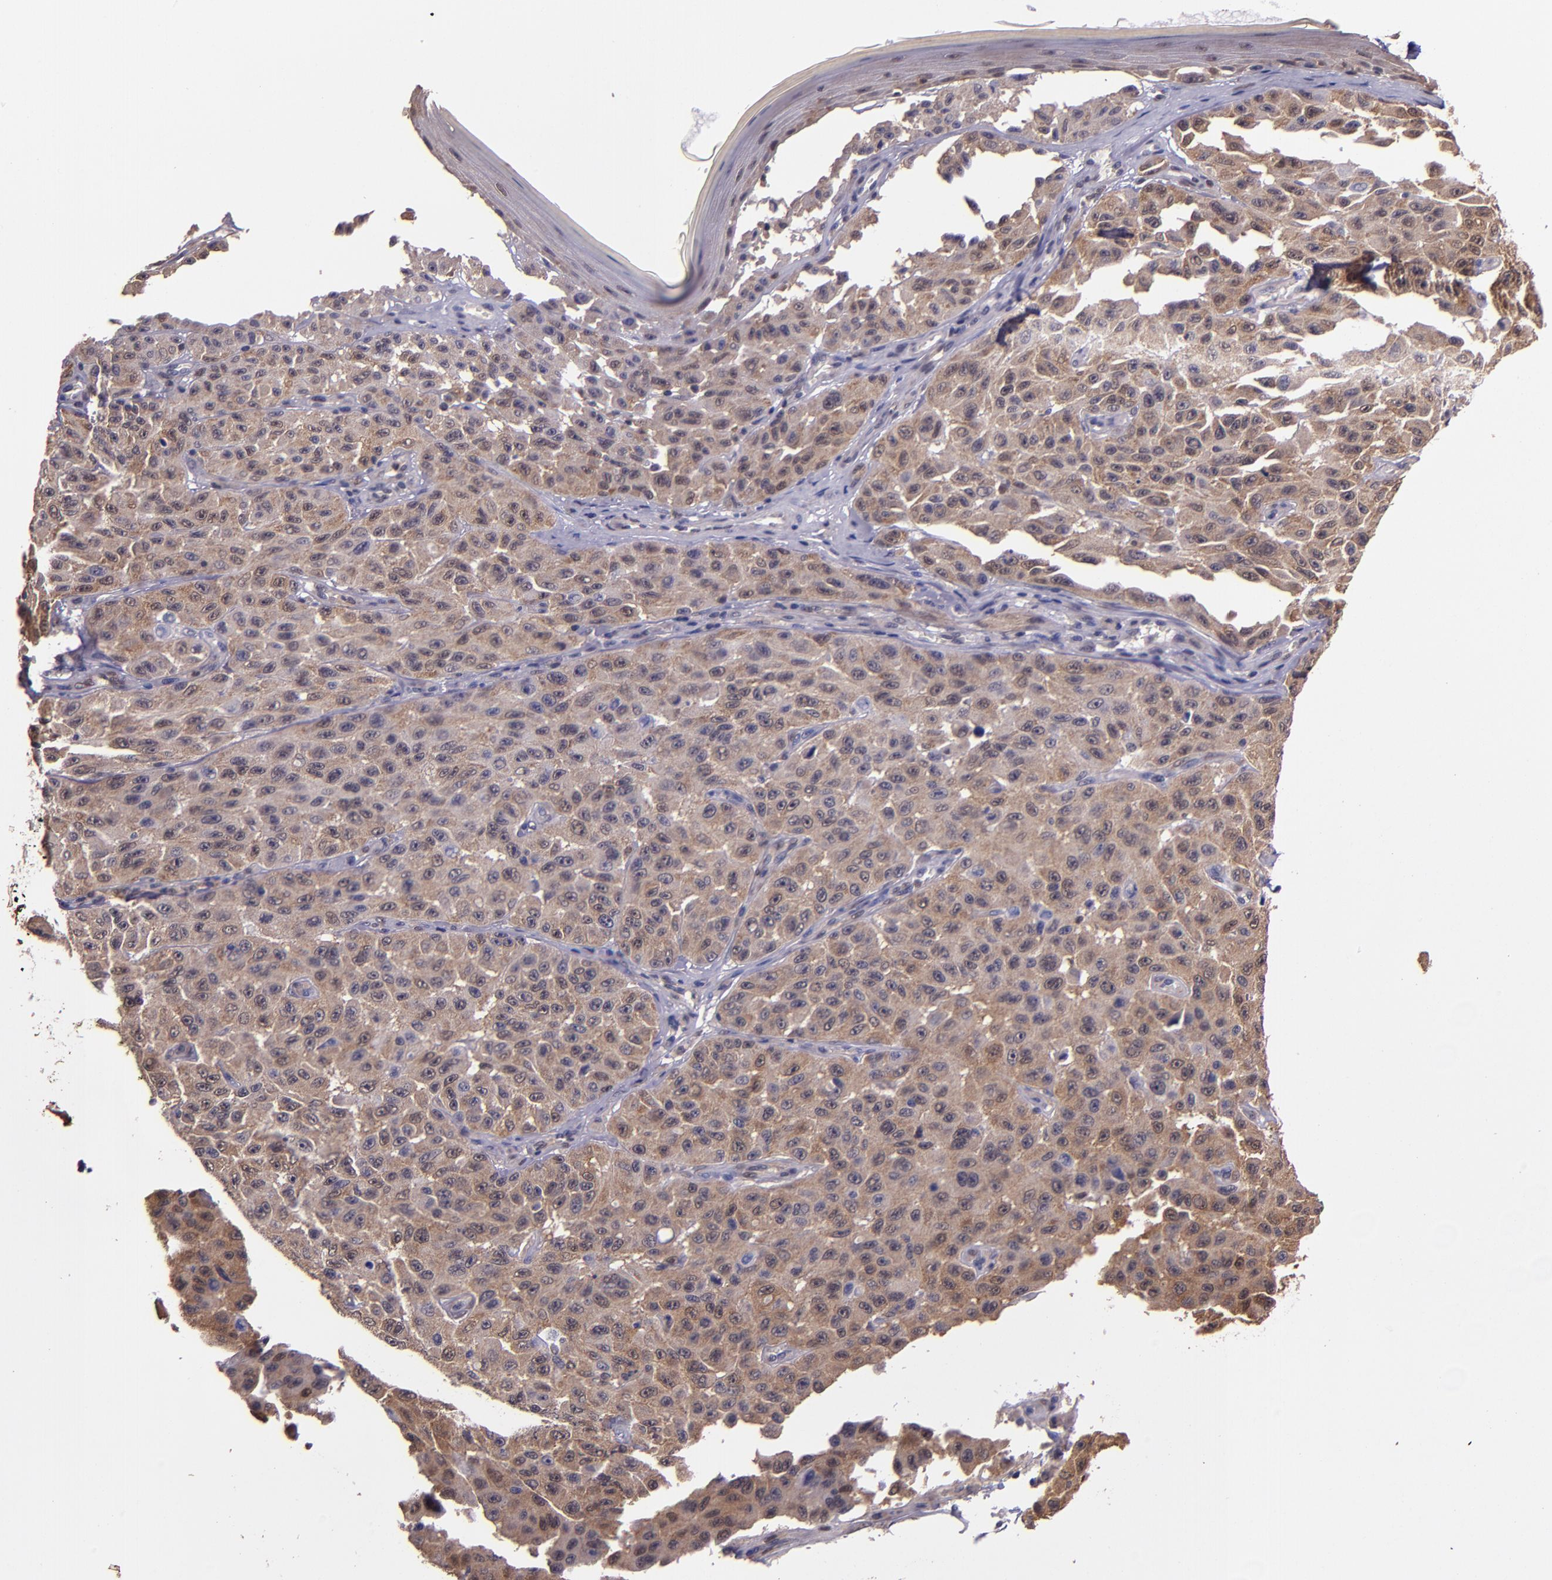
{"staining": {"intensity": "moderate", "quantity": ">75%", "location": "cytoplasmic/membranous"}, "tissue": "melanoma", "cell_type": "Tumor cells", "image_type": "cancer", "snomed": [{"axis": "morphology", "description": "Malignant melanoma, NOS"}, {"axis": "topography", "description": "Skin"}], "caption": "IHC histopathology image of neoplastic tissue: human melanoma stained using immunohistochemistry demonstrates medium levels of moderate protein expression localized specifically in the cytoplasmic/membranous of tumor cells, appearing as a cytoplasmic/membranous brown color.", "gene": "STAT6", "patient": {"sex": "male", "age": 30}}